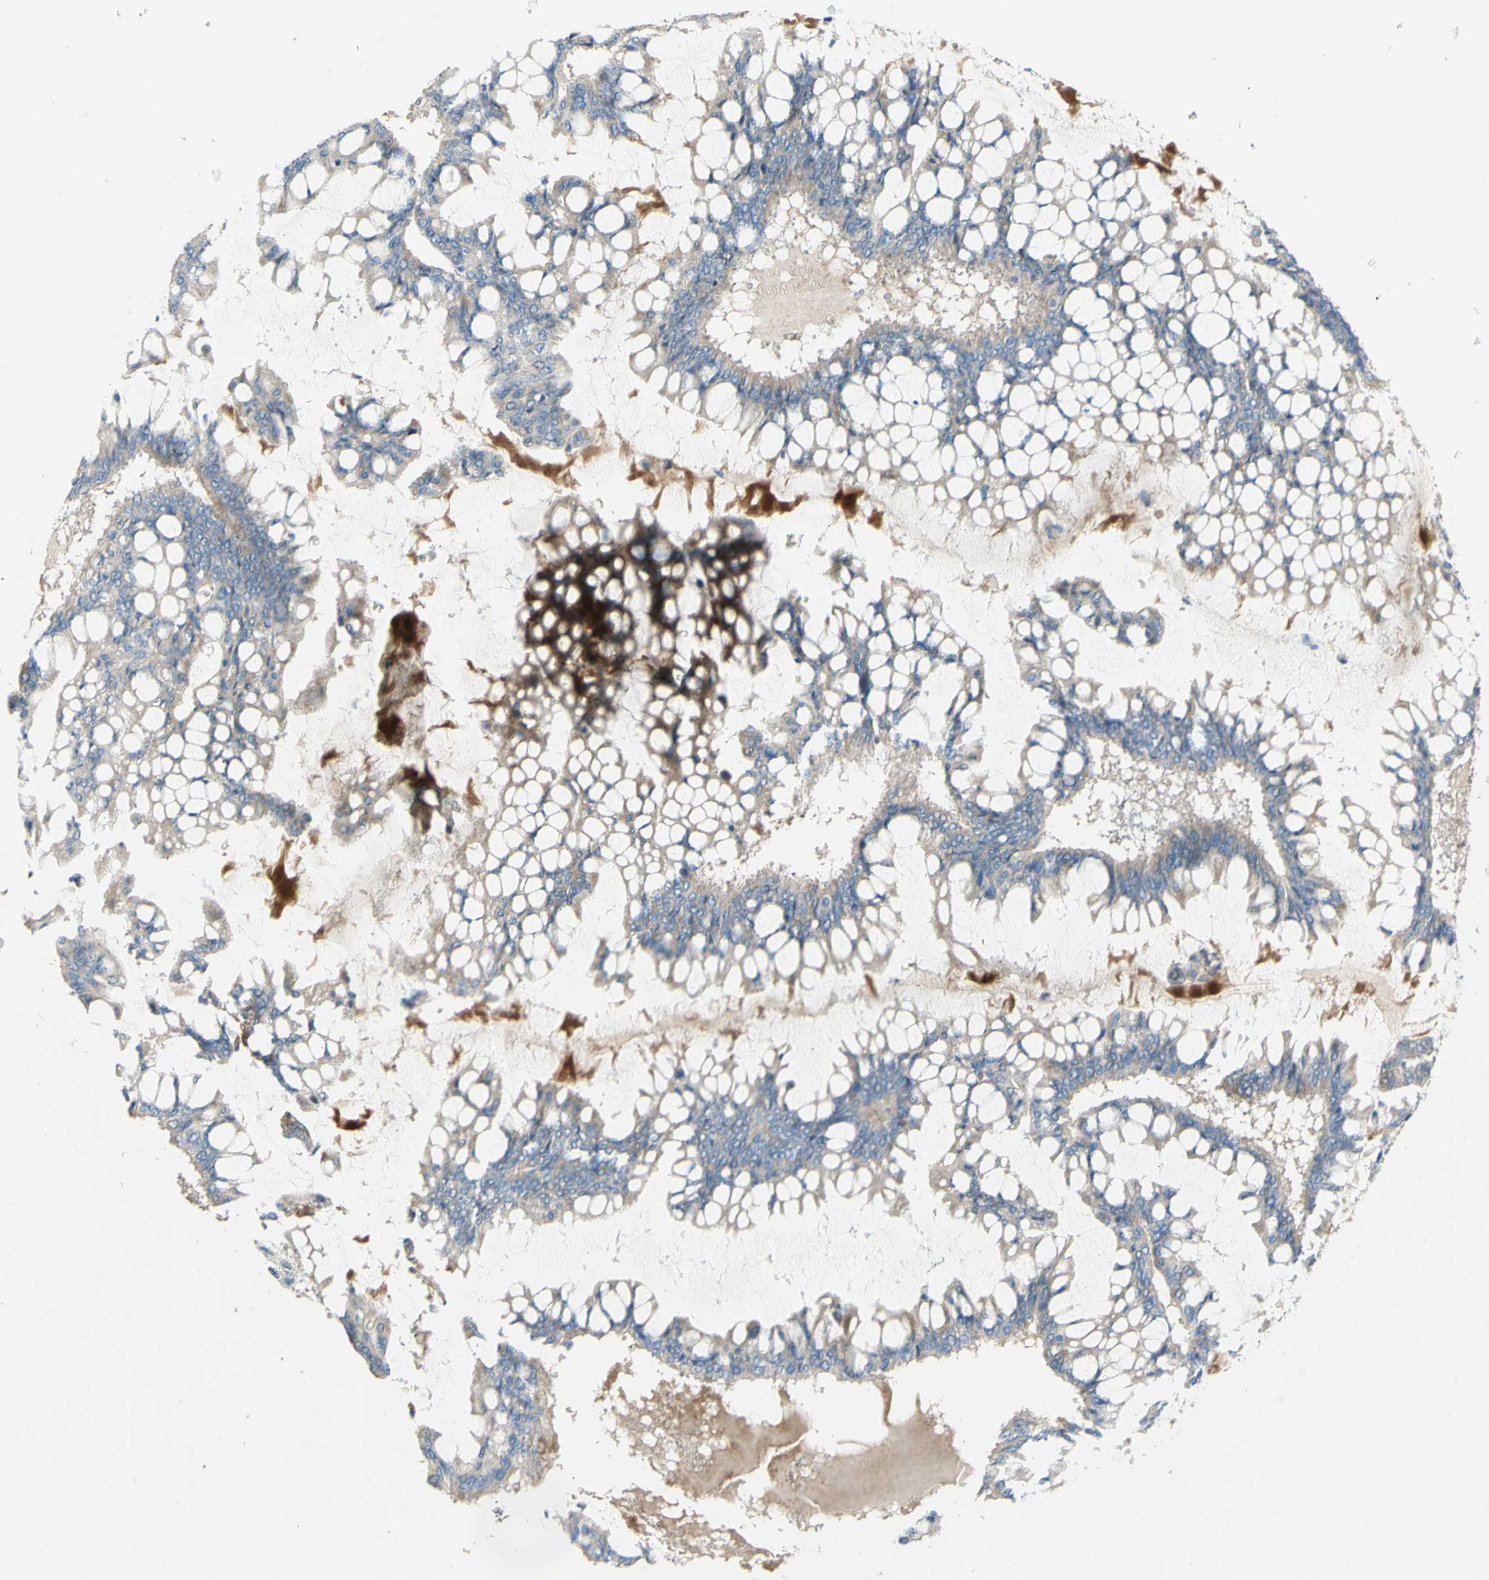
{"staining": {"intensity": "weak", "quantity": "<25%", "location": "cytoplasmic/membranous"}, "tissue": "ovarian cancer", "cell_type": "Tumor cells", "image_type": "cancer", "snomed": [{"axis": "morphology", "description": "Cystadenocarcinoma, mucinous, NOS"}, {"axis": "topography", "description": "Ovary"}], "caption": "Immunohistochemistry (IHC) photomicrograph of neoplastic tissue: mucinous cystadenocarcinoma (ovarian) stained with DAB demonstrates no significant protein staining in tumor cells.", "gene": "GAN", "patient": {"sex": "female", "age": 73}}